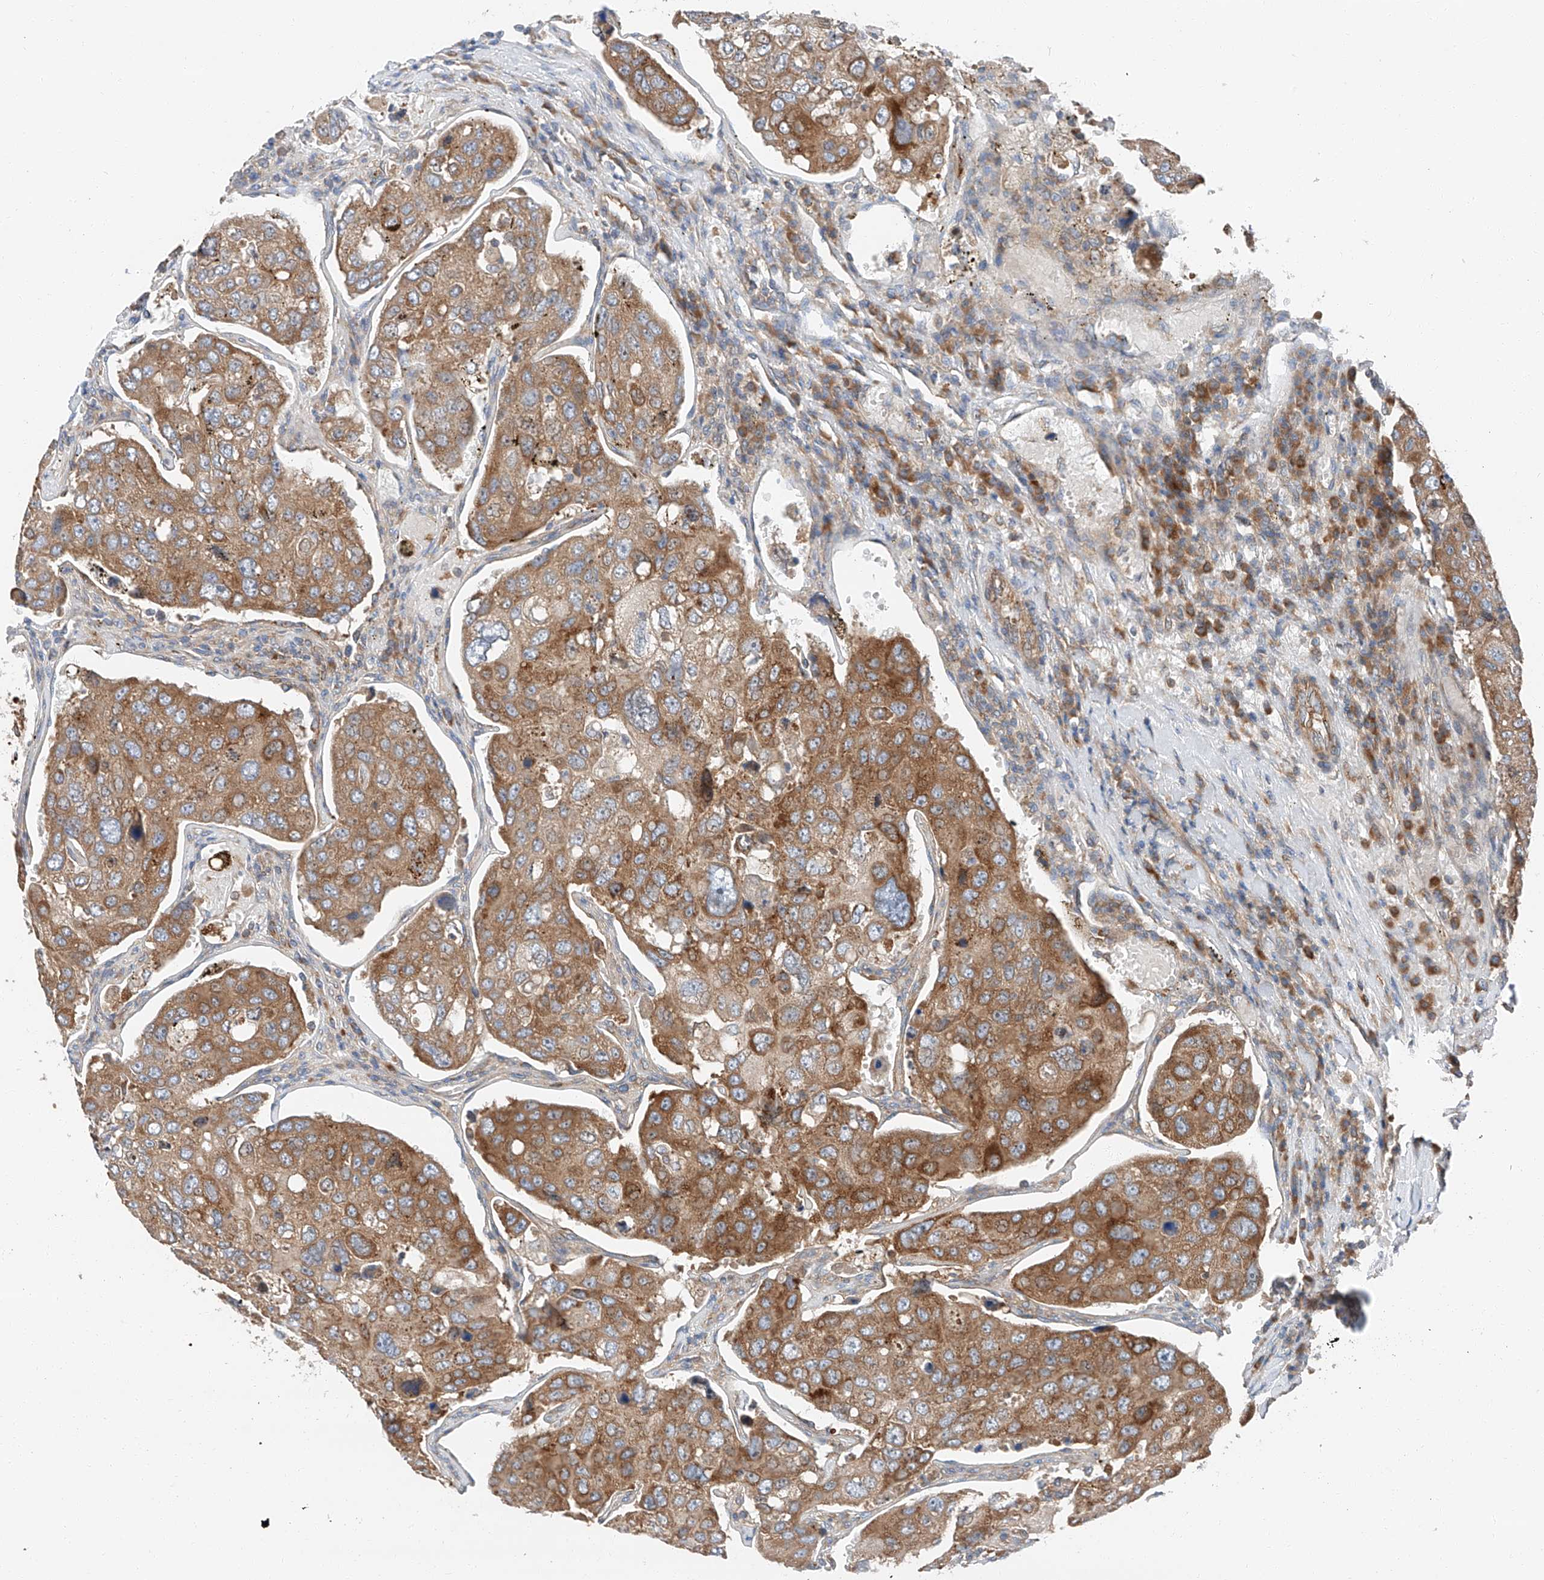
{"staining": {"intensity": "strong", "quantity": ">75%", "location": "cytoplasmic/membranous"}, "tissue": "urothelial cancer", "cell_type": "Tumor cells", "image_type": "cancer", "snomed": [{"axis": "morphology", "description": "Urothelial carcinoma, High grade"}, {"axis": "topography", "description": "Lymph node"}, {"axis": "topography", "description": "Urinary bladder"}], "caption": "A high-resolution micrograph shows immunohistochemistry staining of high-grade urothelial carcinoma, which reveals strong cytoplasmic/membranous expression in about >75% of tumor cells.", "gene": "ZC3H15", "patient": {"sex": "male", "age": 51}}